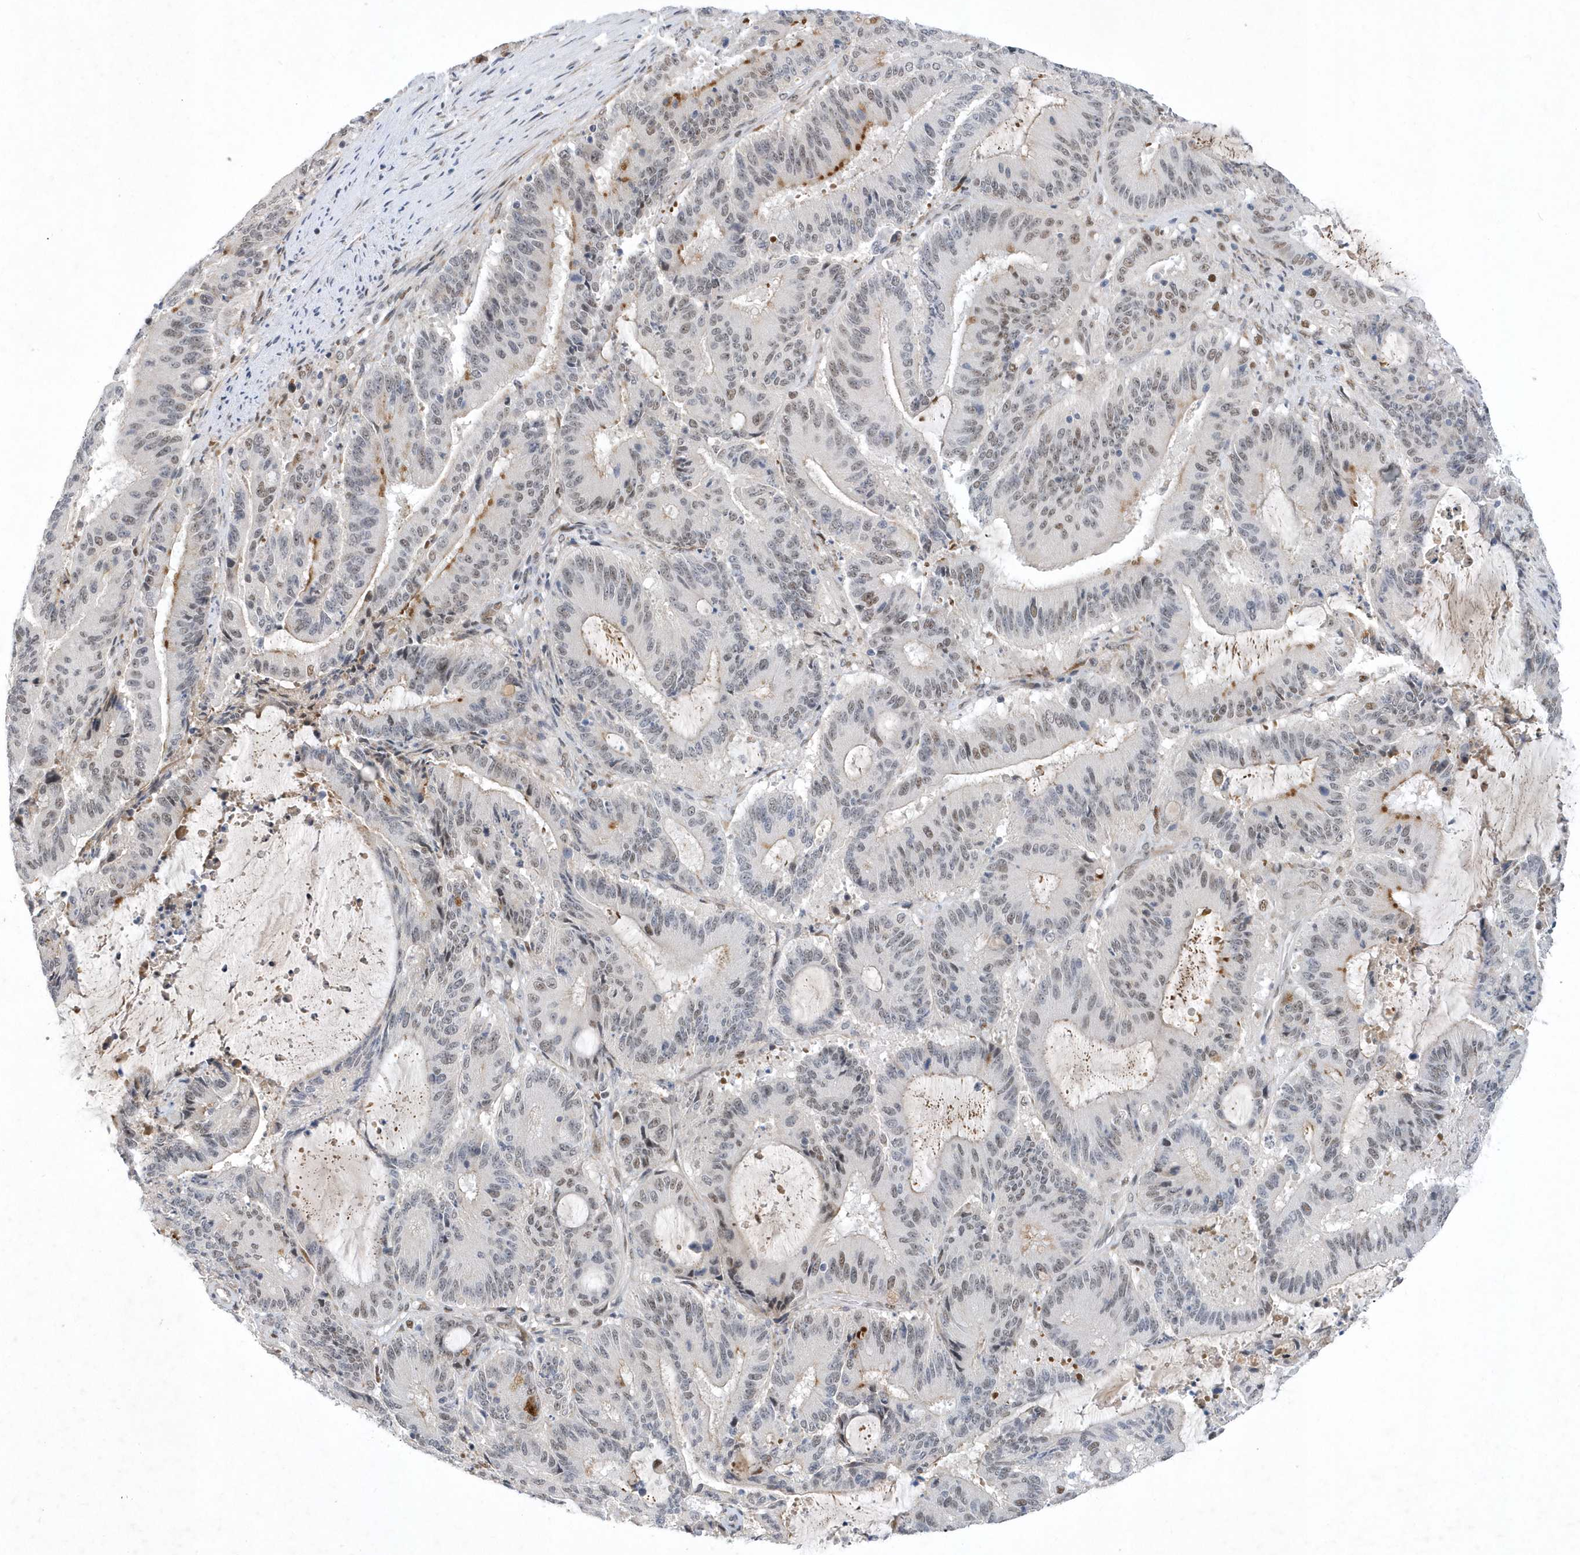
{"staining": {"intensity": "moderate", "quantity": "<25%", "location": "nuclear"}, "tissue": "liver cancer", "cell_type": "Tumor cells", "image_type": "cancer", "snomed": [{"axis": "morphology", "description": "Normal tissue, NOS"}, {"axis": "morphology", "description": "Cholangiocarcinoma"}, {"axis": "topography", "description": "Liver"}, {"axis": "topography", "description": "Peripheral nerve tissue"}], "caption": "Human liver cancer (cholangiocarcinoma) stained for a protein (brown) exhibits moderate nuclear positive staining in about <25% of tumor cells.", "gene": "FAM217A", "patient": {"sex": "female", "age": 73}}